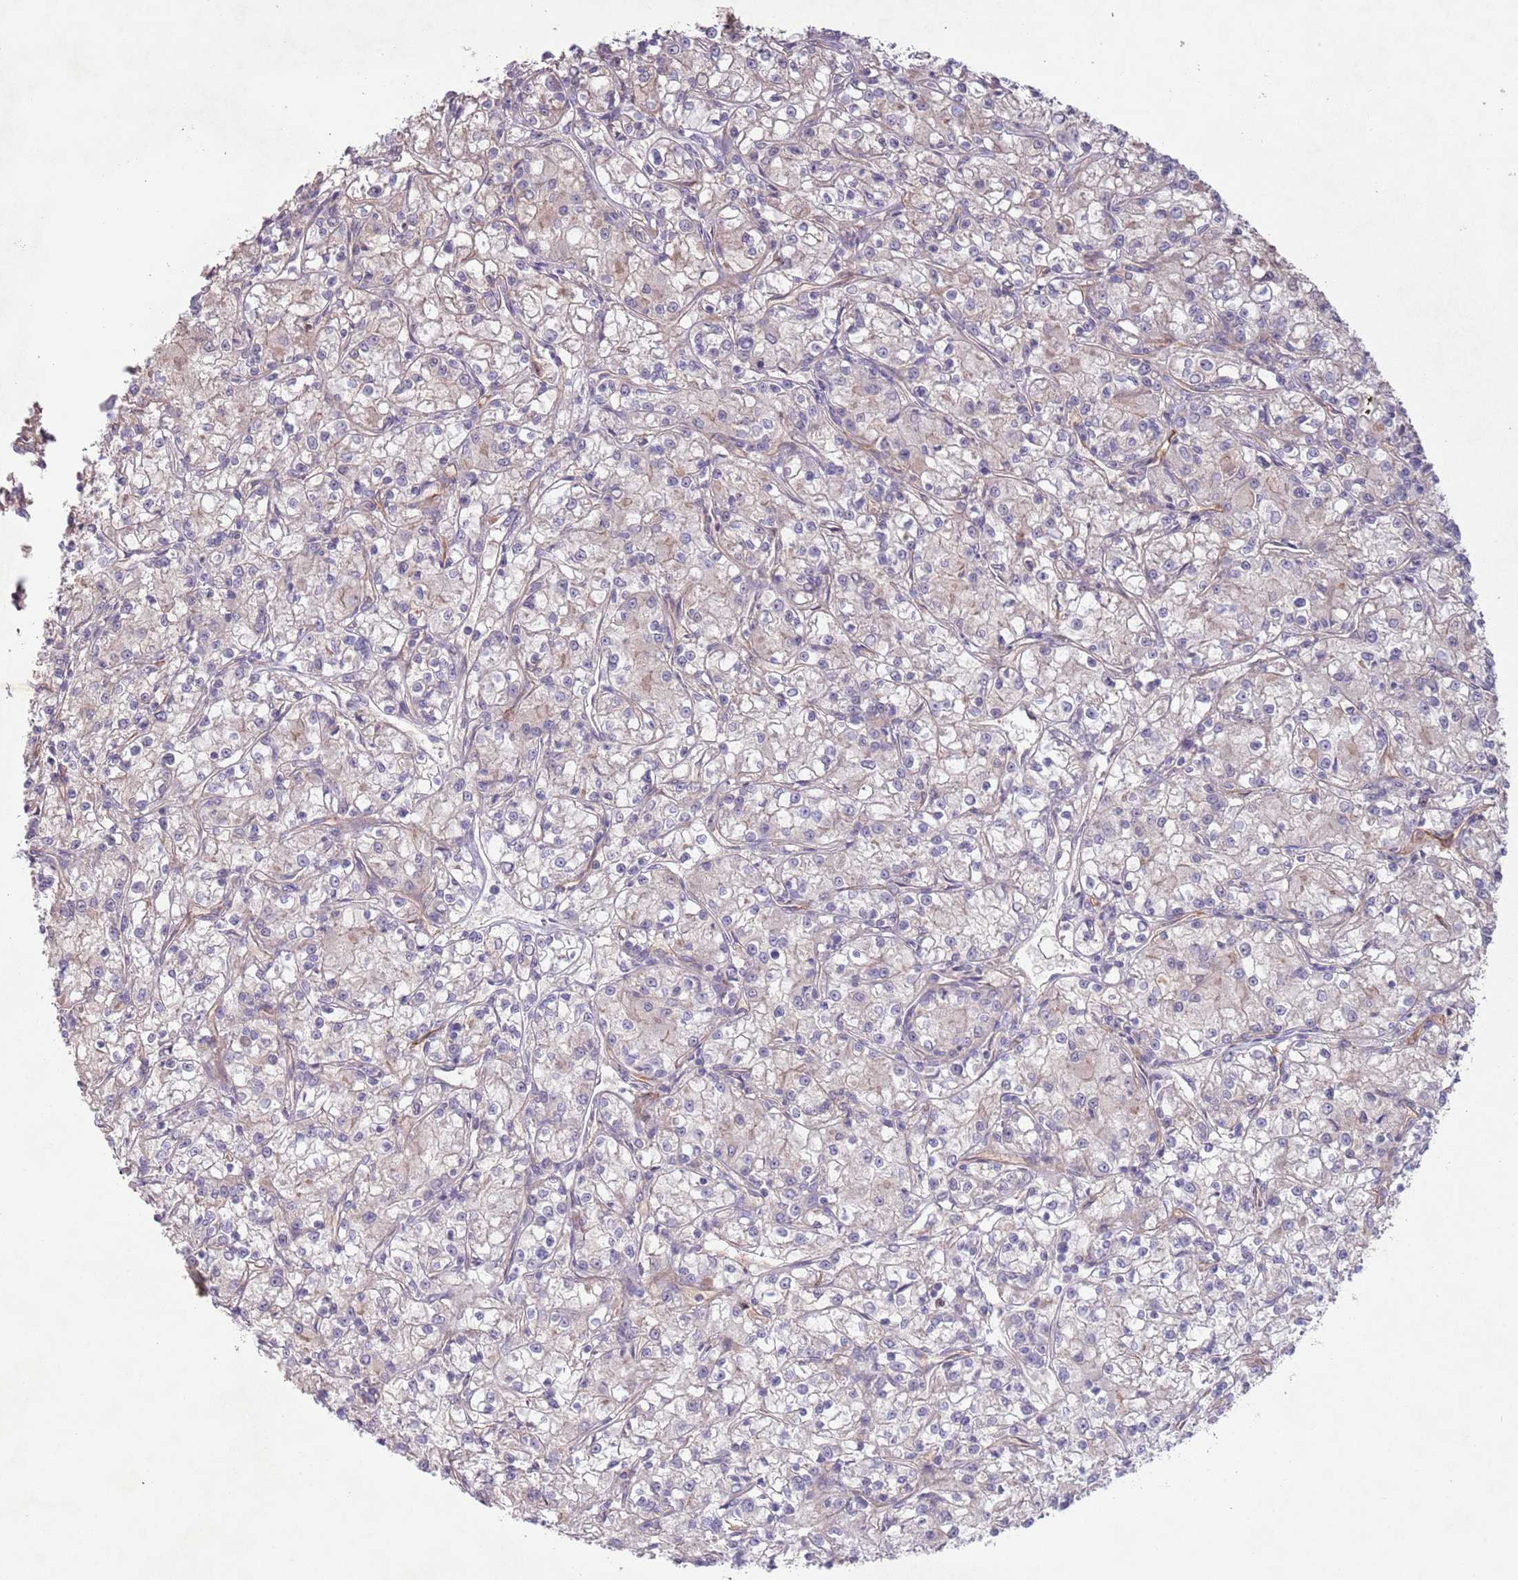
{"staining": {"intensity": "negative", "quantity": "none", "location": "none"}, "tissue": "renal cancer", "cell_type": "Tumor cells", "image_type": "cancer", "snomed": [{"axis": "morphology", "description": "Adenocarcinoma, NOS"}, {"axis": "topography", "description": "Kidney"}], "caption": "Immunohistochemistry (IHC) of renal cancer shows no positivity in tumor cells. Nuclei are stained in blue.", "gene": "SAV1", "patient": {"sex": "female", "age": 59}}